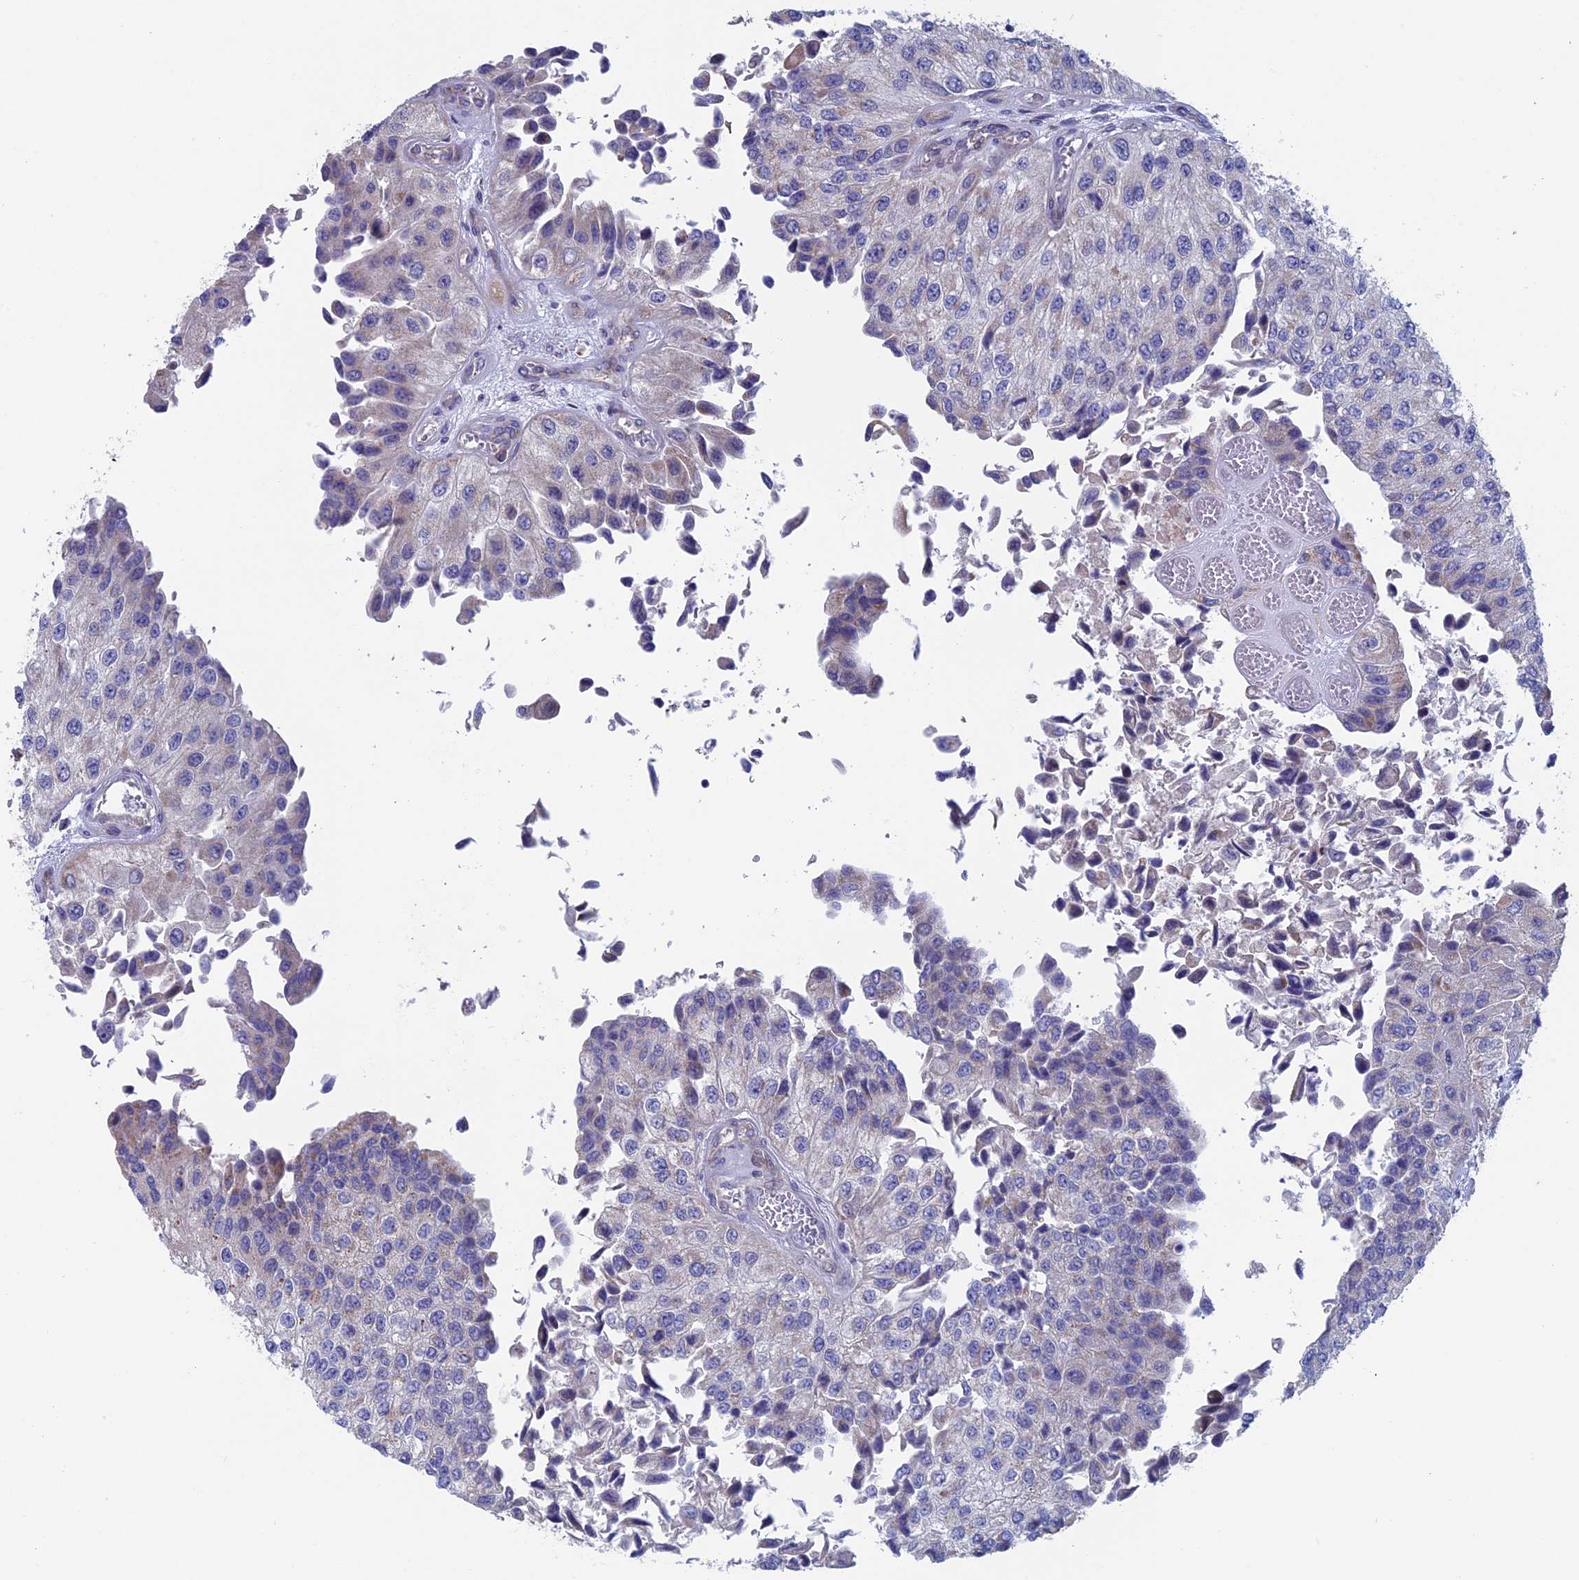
{"staining": {"intensity": "negative", "quantity": "none", "location": "none"}, "tissue": "urothelial cancer", "cell_type": "Tumor cells", "image_type": "cancer", "snomed": [{"axis": "morphology", "description": "Urothelial carcinoma, High grade"}, {"axis": "topography", "description": "Kidney"}, {"axis": "topography", "description": "Urinary bladder"}], "caption": "IHC of urothelial cancer reveals no positivity in tumor cells. The staining is performed using DAB (3,3'-diaminobenzidine) brown chromogen with nuclei counter-stained in using hematoxylin.", "gene": "NIBAN3", "patient": {"sex": "male", "age": 77}}